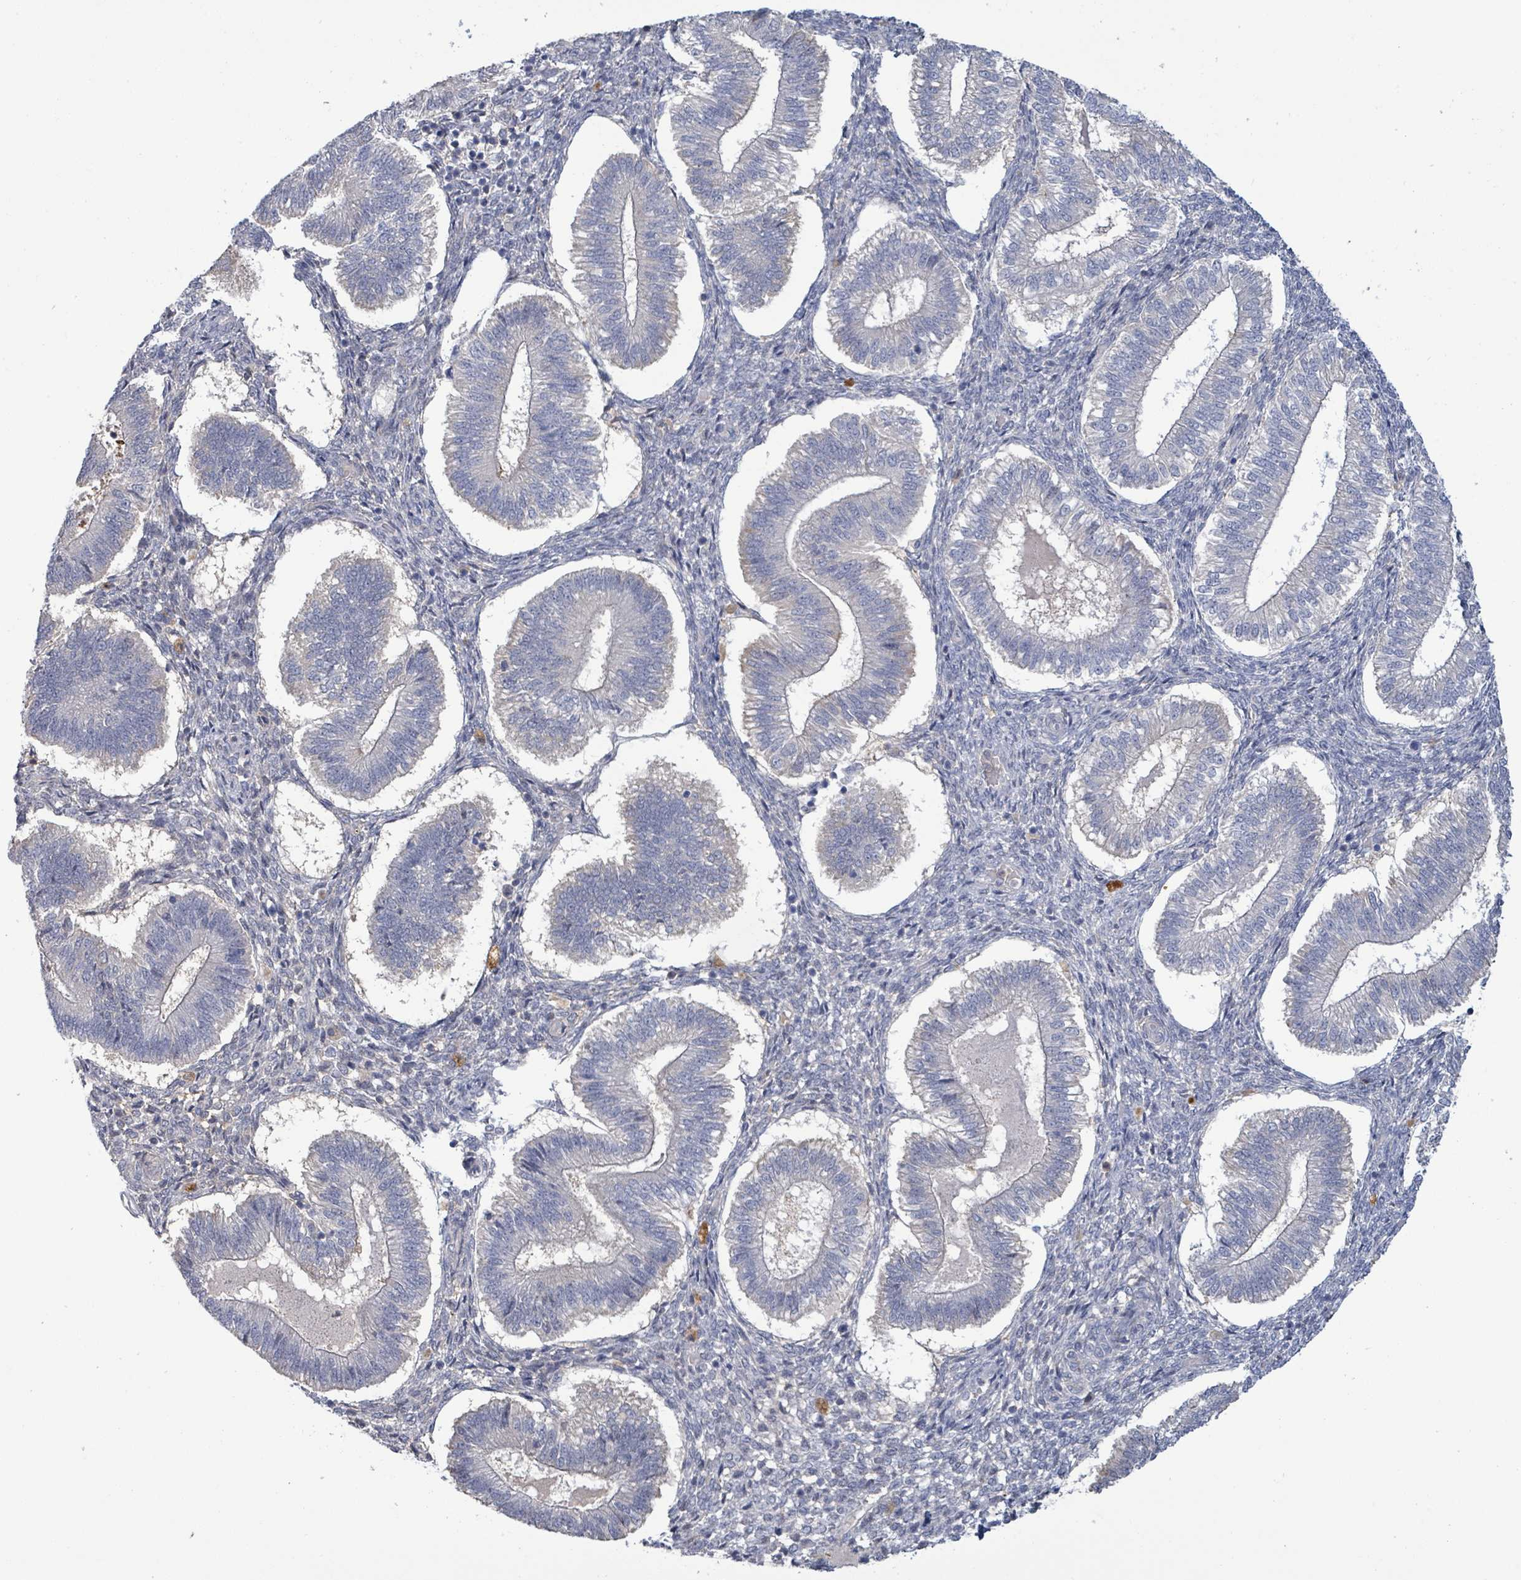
{"staining": {"intensity": "negative", "quantity": "none", "location": "none"}, "tissue": "endometrium", "cell_type": "Cells in endometrial stroma", "image_type": "normal", "snomed": [{"axis": "morphology", "description": "Normal tissue, NOS"}, {"axis": "topography", "description": "Endometrium"}], "caption": "Cells in endometrial stroma show no significant protein staining in unremarkable endometrium.", "gene": "PGAM1", "patient": {"sex": "female", "age": 25}}